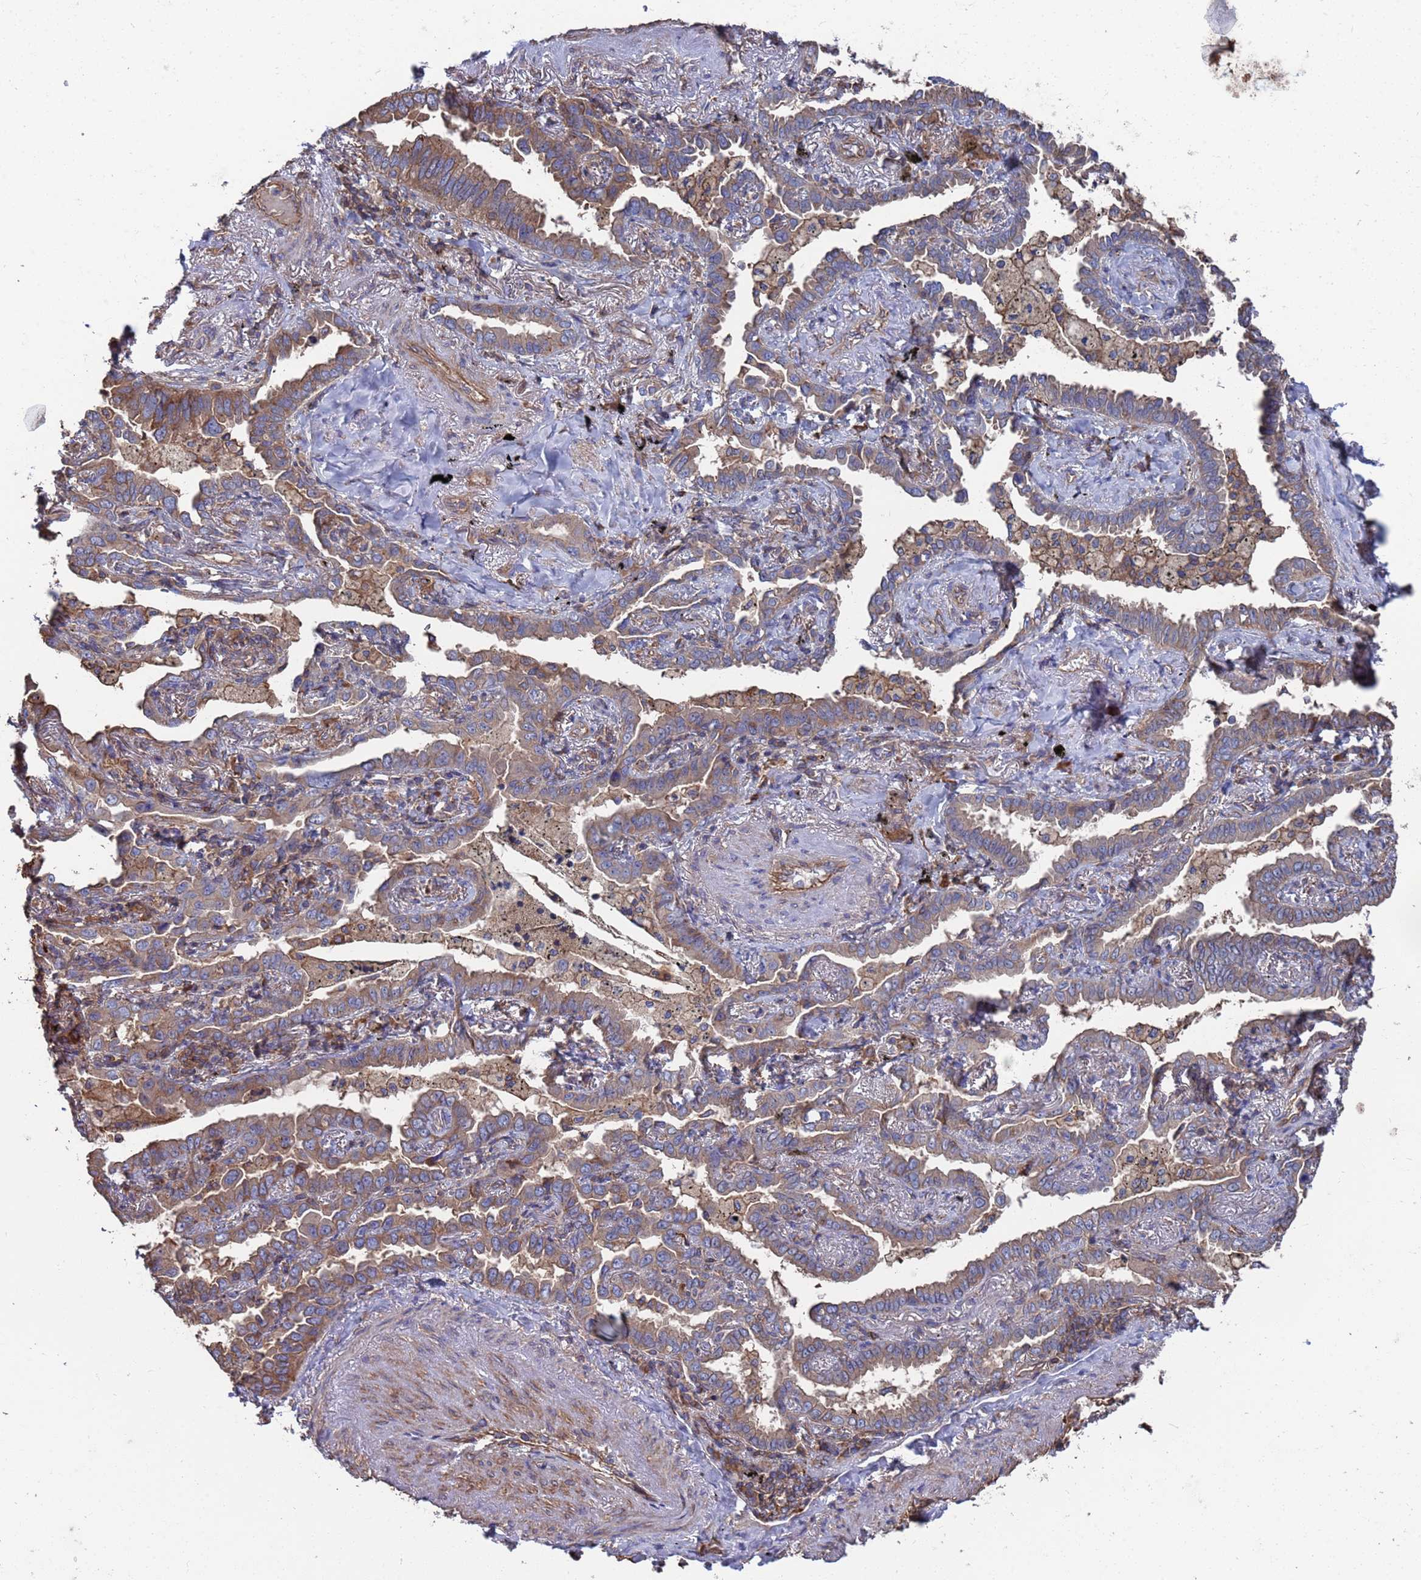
{"staining": {"intensity": "moderate", "quantity": ">75%", "location": "cytoplasmic/membranous"}, "tissue": "lung cancer", "cell_type": "Tumor cells", "image_type": "cancer", "snomed": [{"axis": "morphology", "description": "Adenocarcinoma, NOS"}, {"axis": "topography", "description": "Lung"}], "caption": "The immunohistochemical stain labels moderate cytoplasmic/membranous positivity in tumor cells of adenocarcinoma (lung) tissue.", "gene": "PYCR1", "patient": {"sex": "male", "age": 67}}